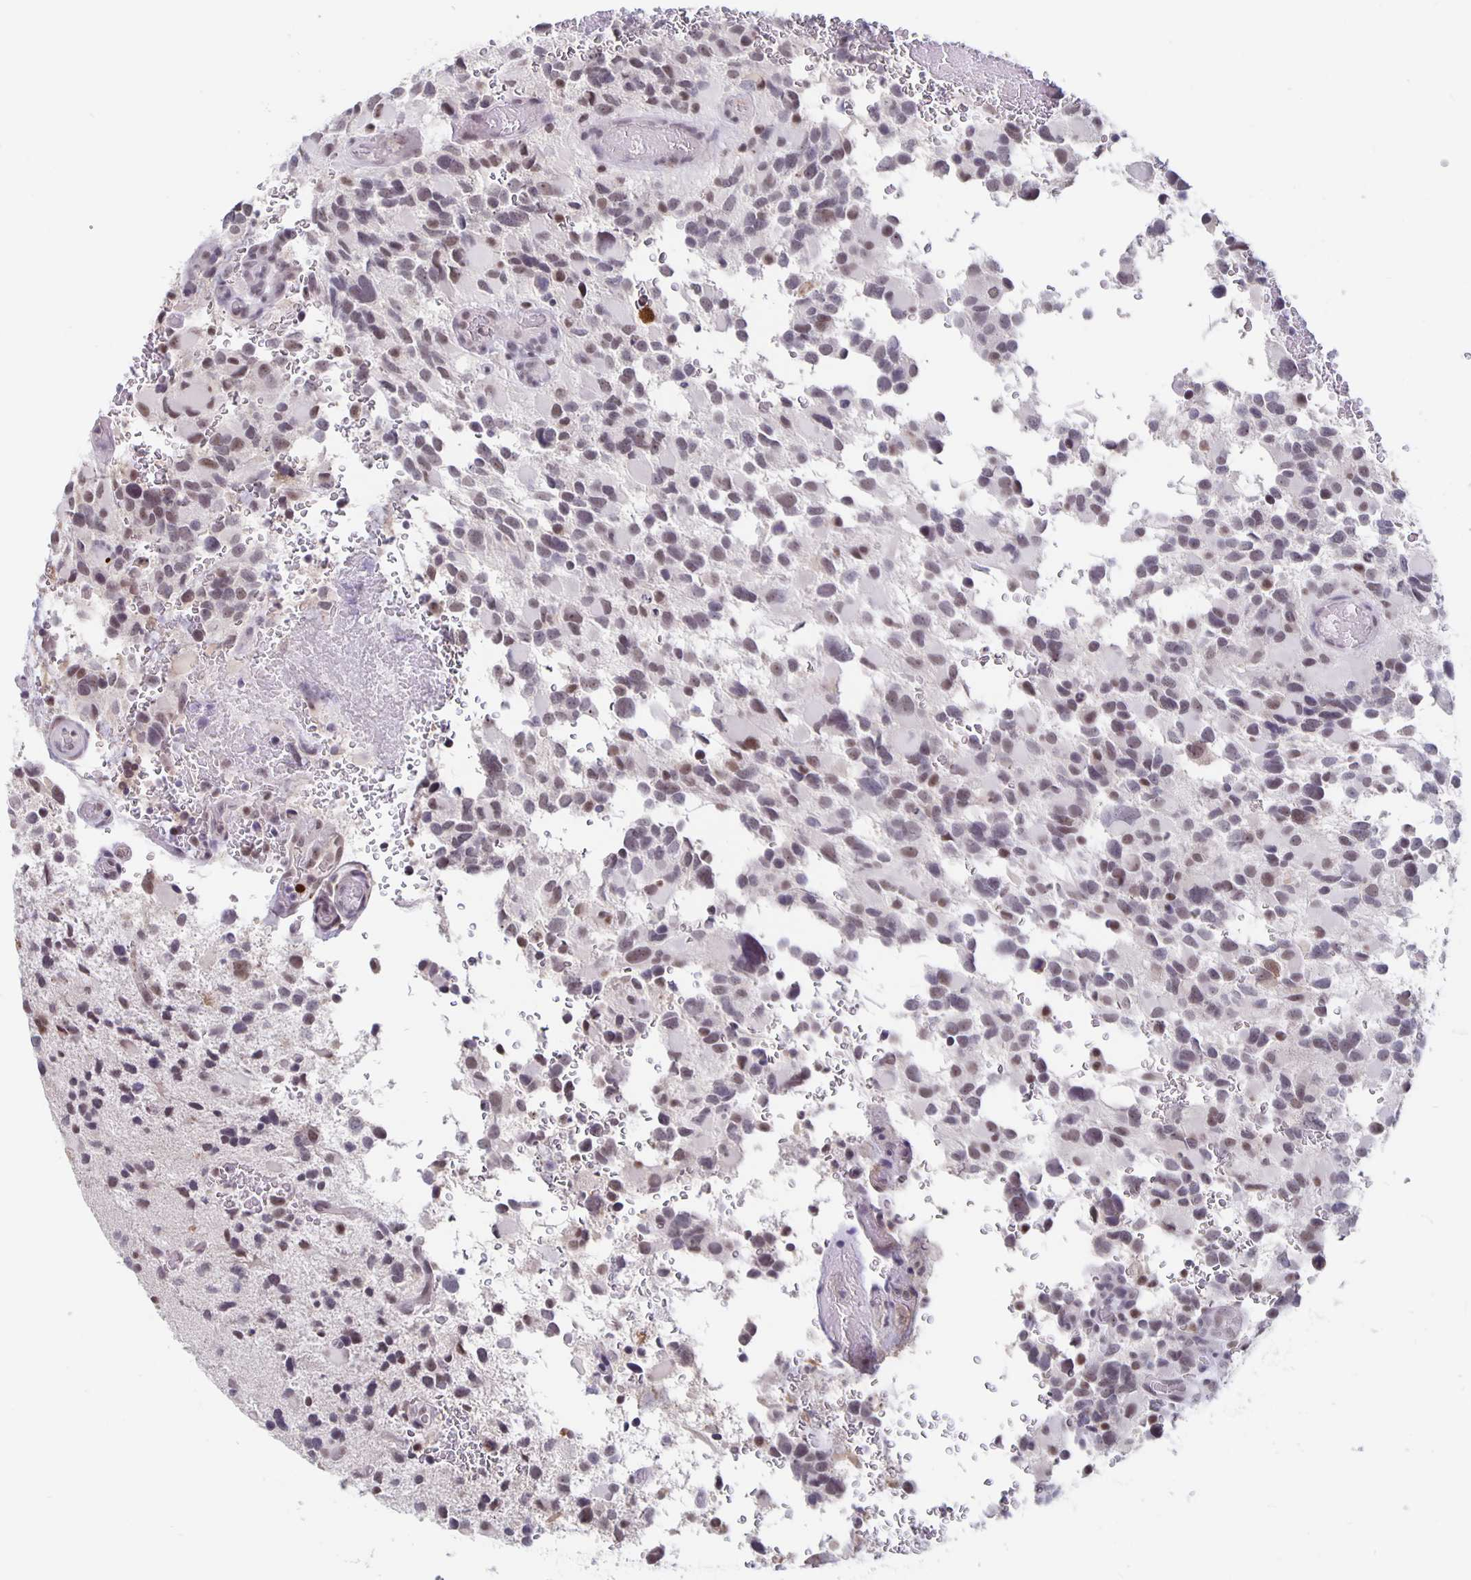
{"staining": {"intensity": "weak", "quantity": ">75%", "location": "nuclear"}, "tissue": "glioma", "cell_type": "Tumor cells", "image_type": "cancer", "snomed": [{"axis": "morphology", "description": "Glioma, malignant, Low grade"}, {"axis": "topography", "description": "Brain"}], "caption": "Immunohistochemical staining of low-grade glioma (malignant) displays weak nuclear protein positivity in about >75% of tumor cells.", "gene": "ZNF691", "patient": {"sex": "female", "age": 32}}